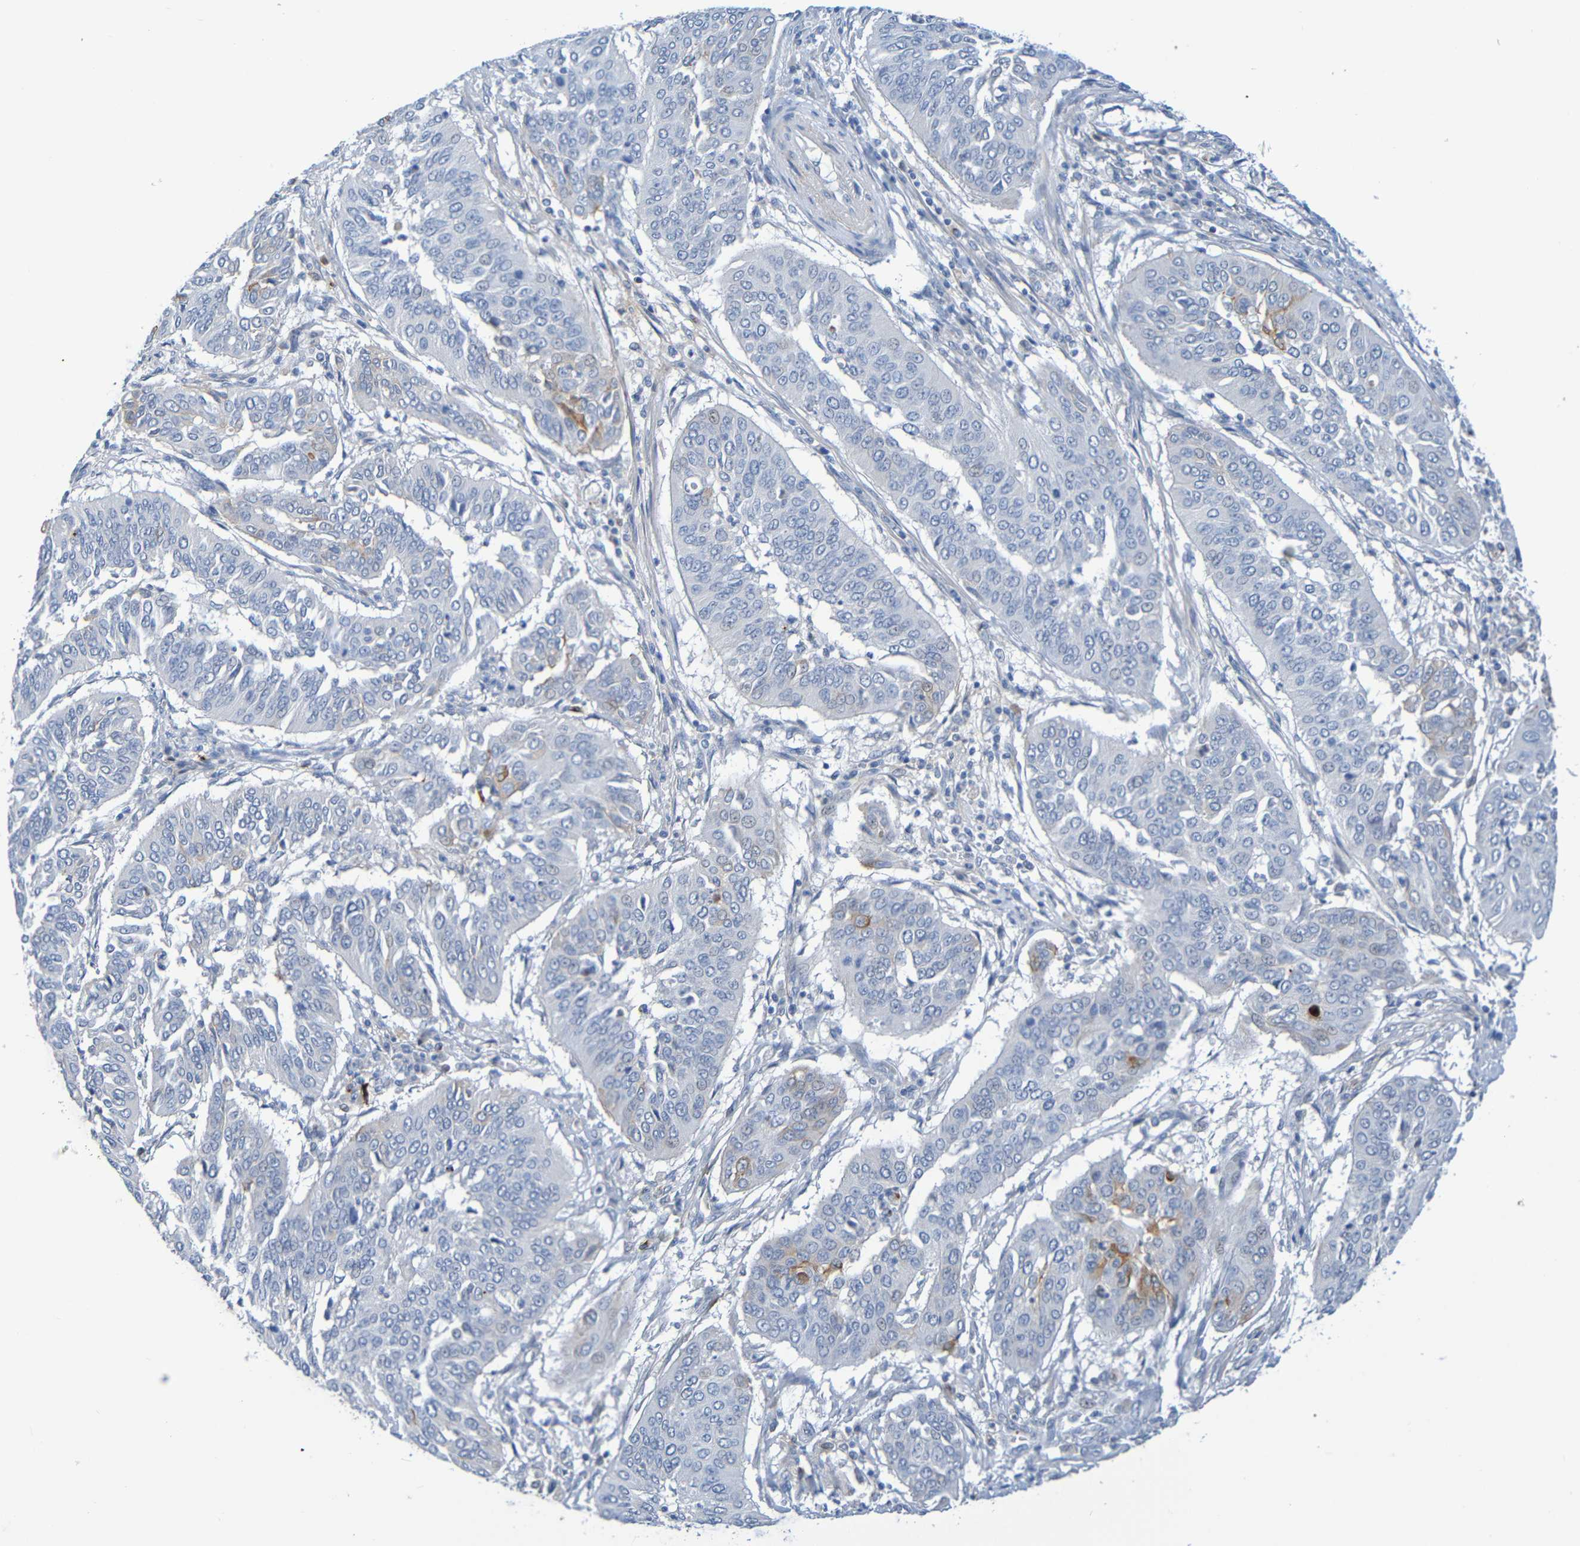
{"staining": {"intensity": "moderate", "quantity": "<25%", "location": "cytoplasmic/membranous"}, "tissue": "cervical cancer", "cell_type": "Tumor cells", "image_type": "cancer", "snomed": [{"axis": "morphology", "description": "Normal tissue, NOS"}, {"axis": "morphology", "description": "Squamous cell carcinoma, NOS"}, {"axis": "topography", "description": "Cervix"}], "caption": "Immunohistochemical staining of human cervical cancer (squamous cell carcinoma) displays moderate cytoplasmic/membranous protein expression in approximately <25% of tumor cells. (brown staining indicates protein expression, while blue staining denotes nuclei).", "gene": "IL10", "patient": {"sex": "female", "age": 39}}